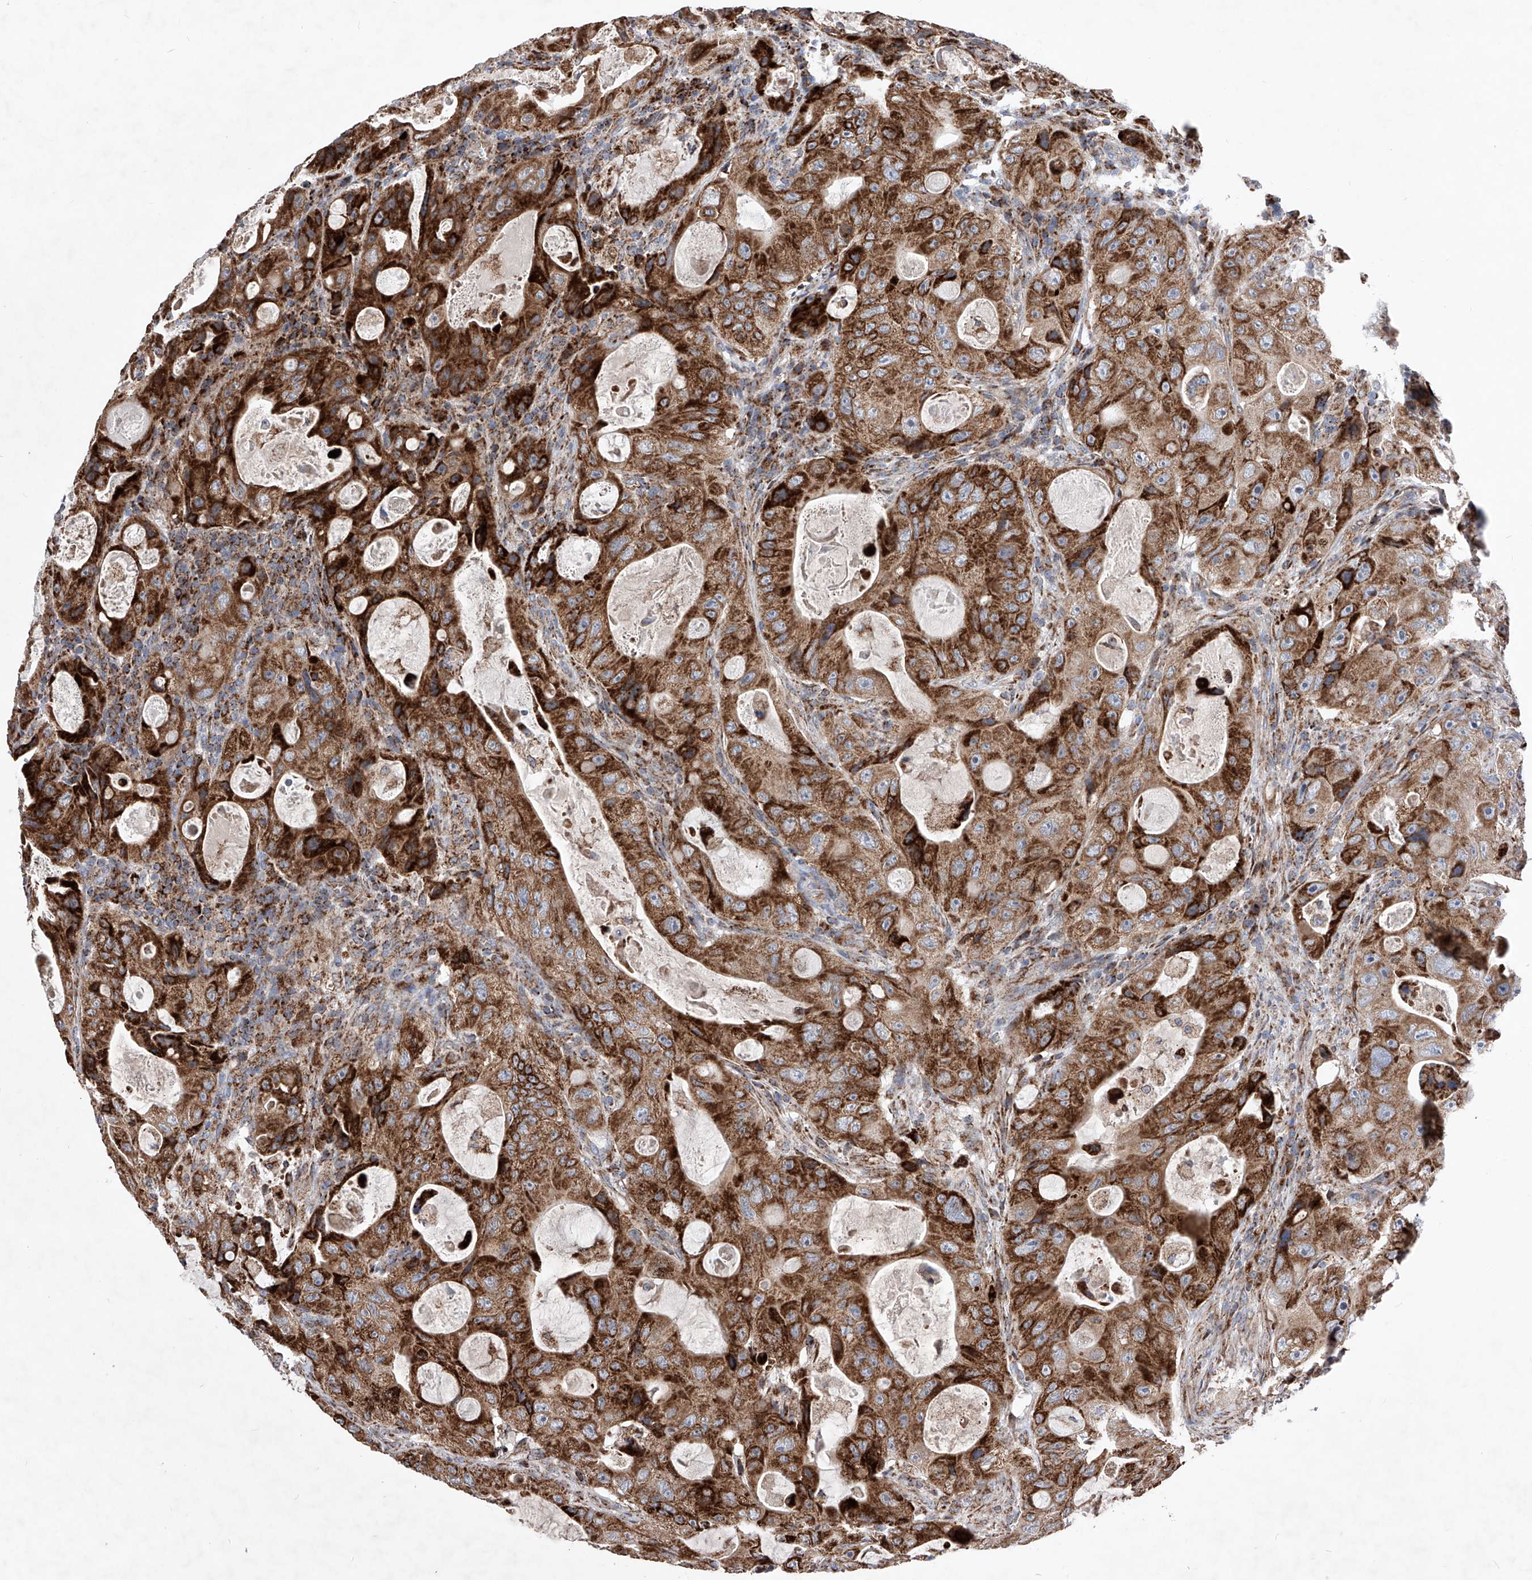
{"staining": {"intensity": "strong", "quantity": ">75%", "location": "cytoplasmic/membranous"}, "tissue": "colorectal cancer", "cell_type": "Tumor cells", "image_type": "cancer", "snomed": [{"axis": "morphology", "description": "Adenocarcinoma, NOS"}, {"axis": "topography", "description": "Colon"}], "caption": "Colorectal adenocarcinoma tissue shows strong cytoplasmic/membranous staining in approximately >75% of tumor cells, visualized by immunohistochemistry.", "gene": "SEMA6A", "patient": {"sex": "female", "age": 46}}